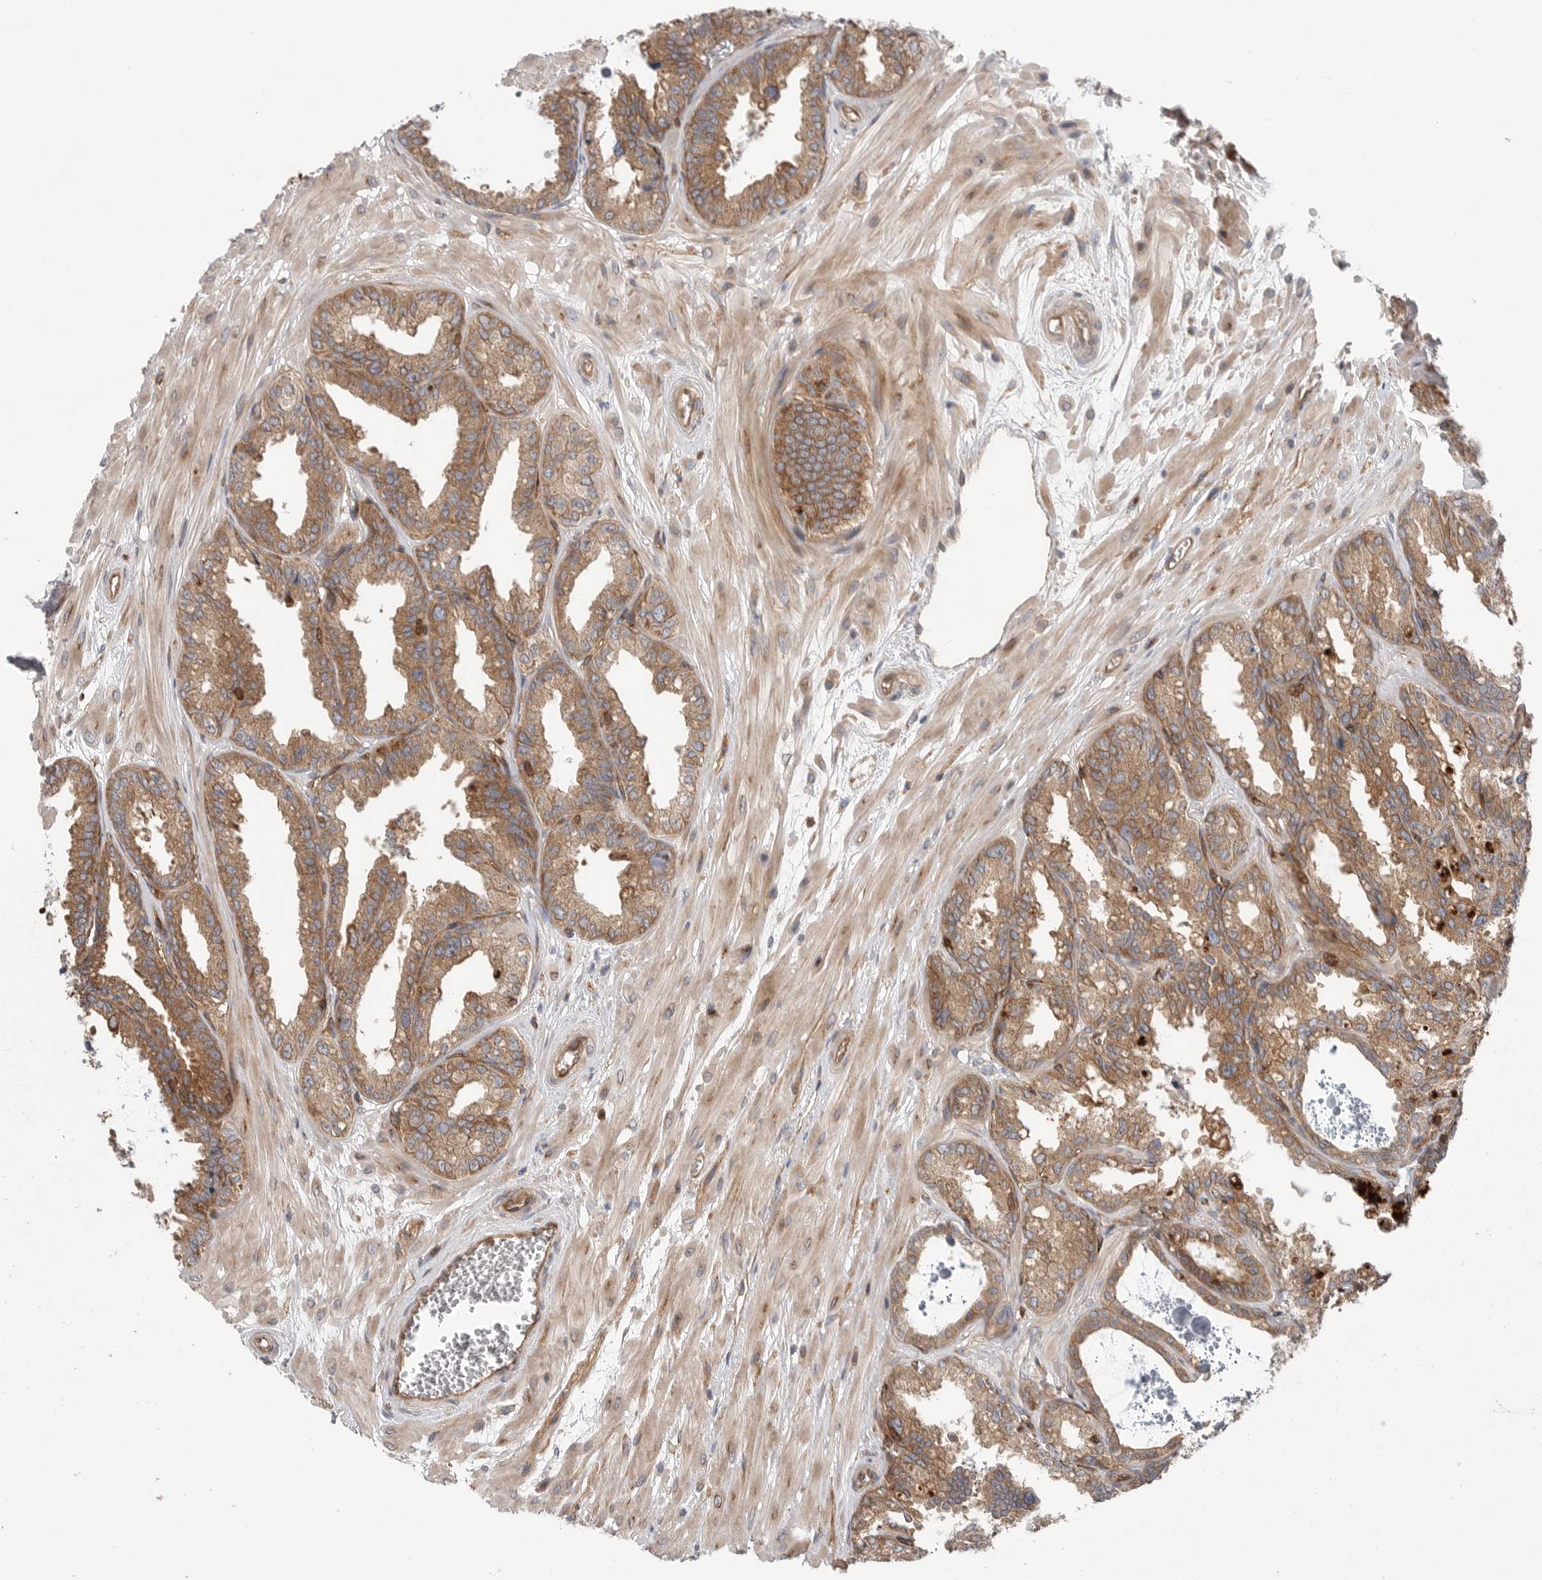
{"staining": {"intensity": "moderate", "quantity": ">75%", "location": "cytoplasmic/membranous"}, "tissue": "seminal vesicle", "cell_type": "Glandular cells", "image_type": "normal", "snomed": [{"axis": "morphology", "description": "Normal tissue, NOS"}, {"axis": "topography", "description": "Prostate"}, {"axis": "topography", "description": "Seminal veicle"}], "caption": "Protein expression analysis of normal human seminal vesicle reveals moderate cytoplasmic/membranous staining in approximately >75% of glandular cells.", "gene": "PRKCH", "patient": {"sex": "male", "age": 51}}